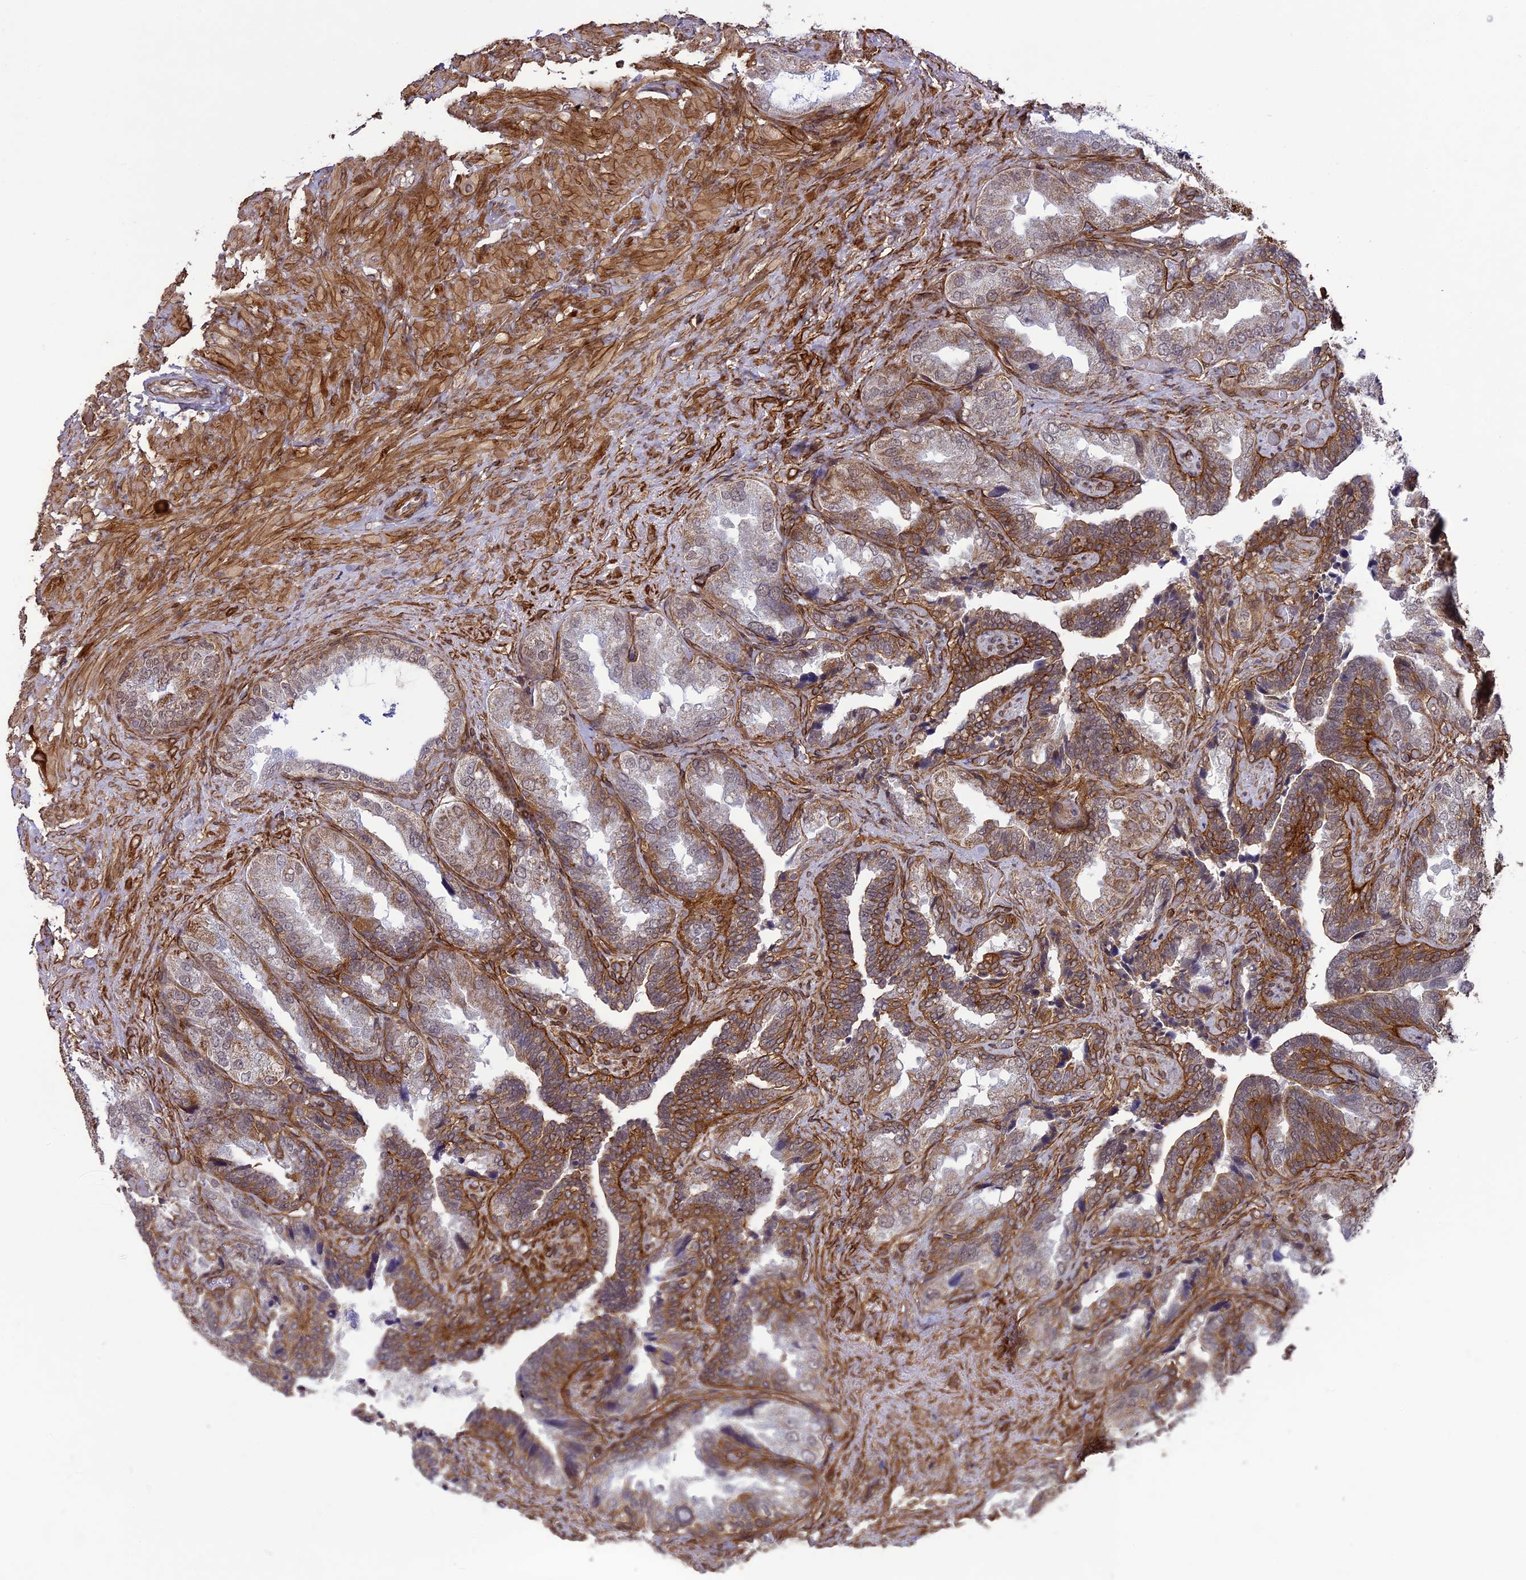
{"staining": {"intensity": "moderate", "quantity": "25%-75%", "location": "cytoplasmic/membranous"}, "tissue": "seminal vesicle", "cell_type": "Glandular cells", "image_type": "normal", "snomed": [{"axis": "morphology", "description": "Normal tissue, NOS"}, {"axis": "topography", "description": "Seminal veicle"}, {"axis": "topography", "description": "Peripheral nerve tissue"}], "caption": "Normal seminal vesicle was stained to show a protein in brown. There is medium levels of moderate cytoplasmic/membranous staining in approximately 25%-75% of glandular cells. (IHC, brightfield microscopy, high magnification).", "gene": "TNS1", "patient": {"sex": "male", "age": 63}}